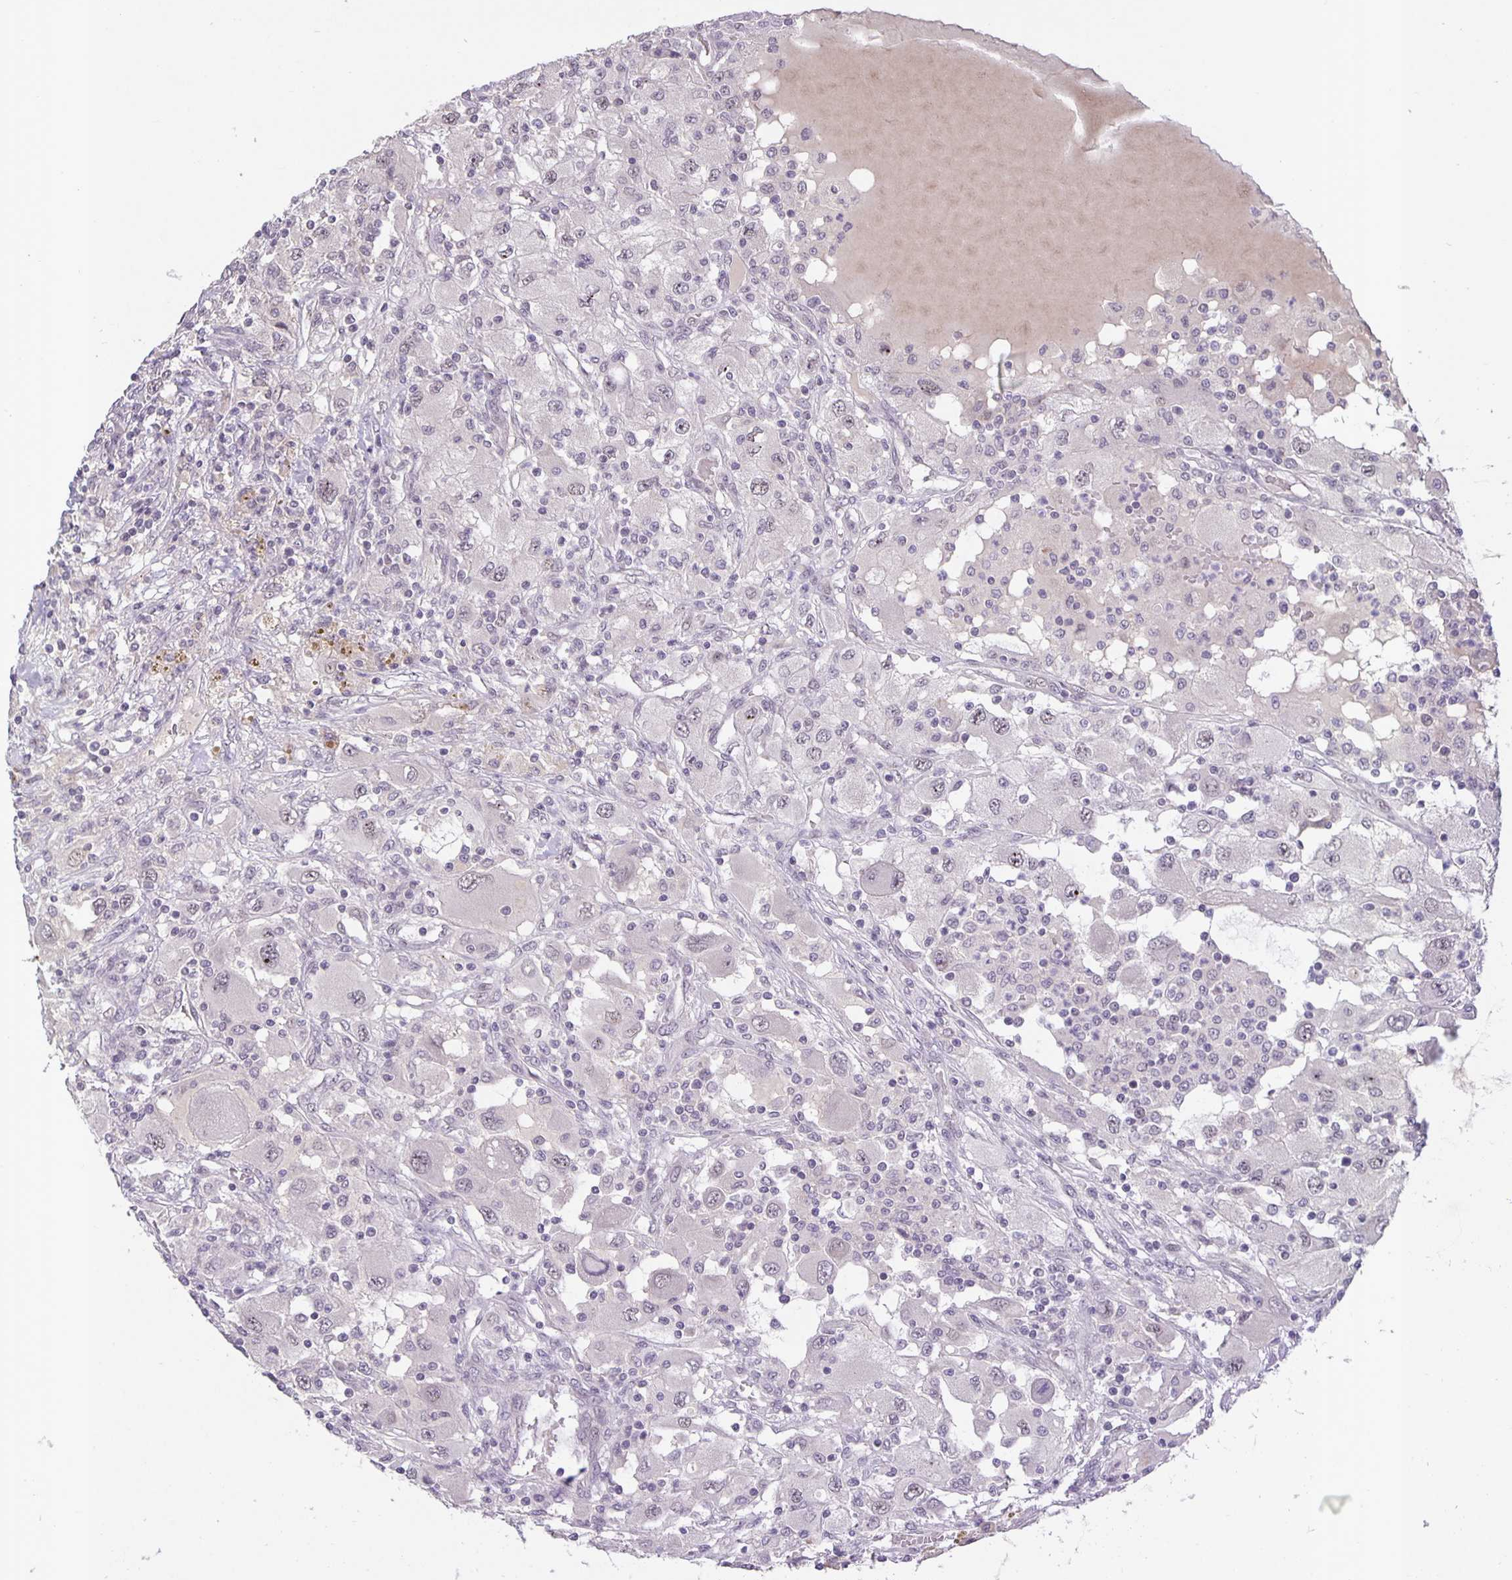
{"staining": {"intensity": "negative", "quantity": "none", "location": "none"}, "tissue": "renal cancer", "cell_type": "Tumor cells", "image_type": "cancer", "snomed": [{"axis": "morphology", "description": "Adenocarcinoma, NOS"}, {"axis": "topography", "description": "Kidney"}], "caption": "The micrograph displays no significant expression in tumor cells of renal adenocarcinoma. (DAB (3,3'-diaminobenzidine) immunohistochemistry with hematoxylin counter stain).", "gene": "ARVCF", "patient": {"sex": "female", "age": 67}}